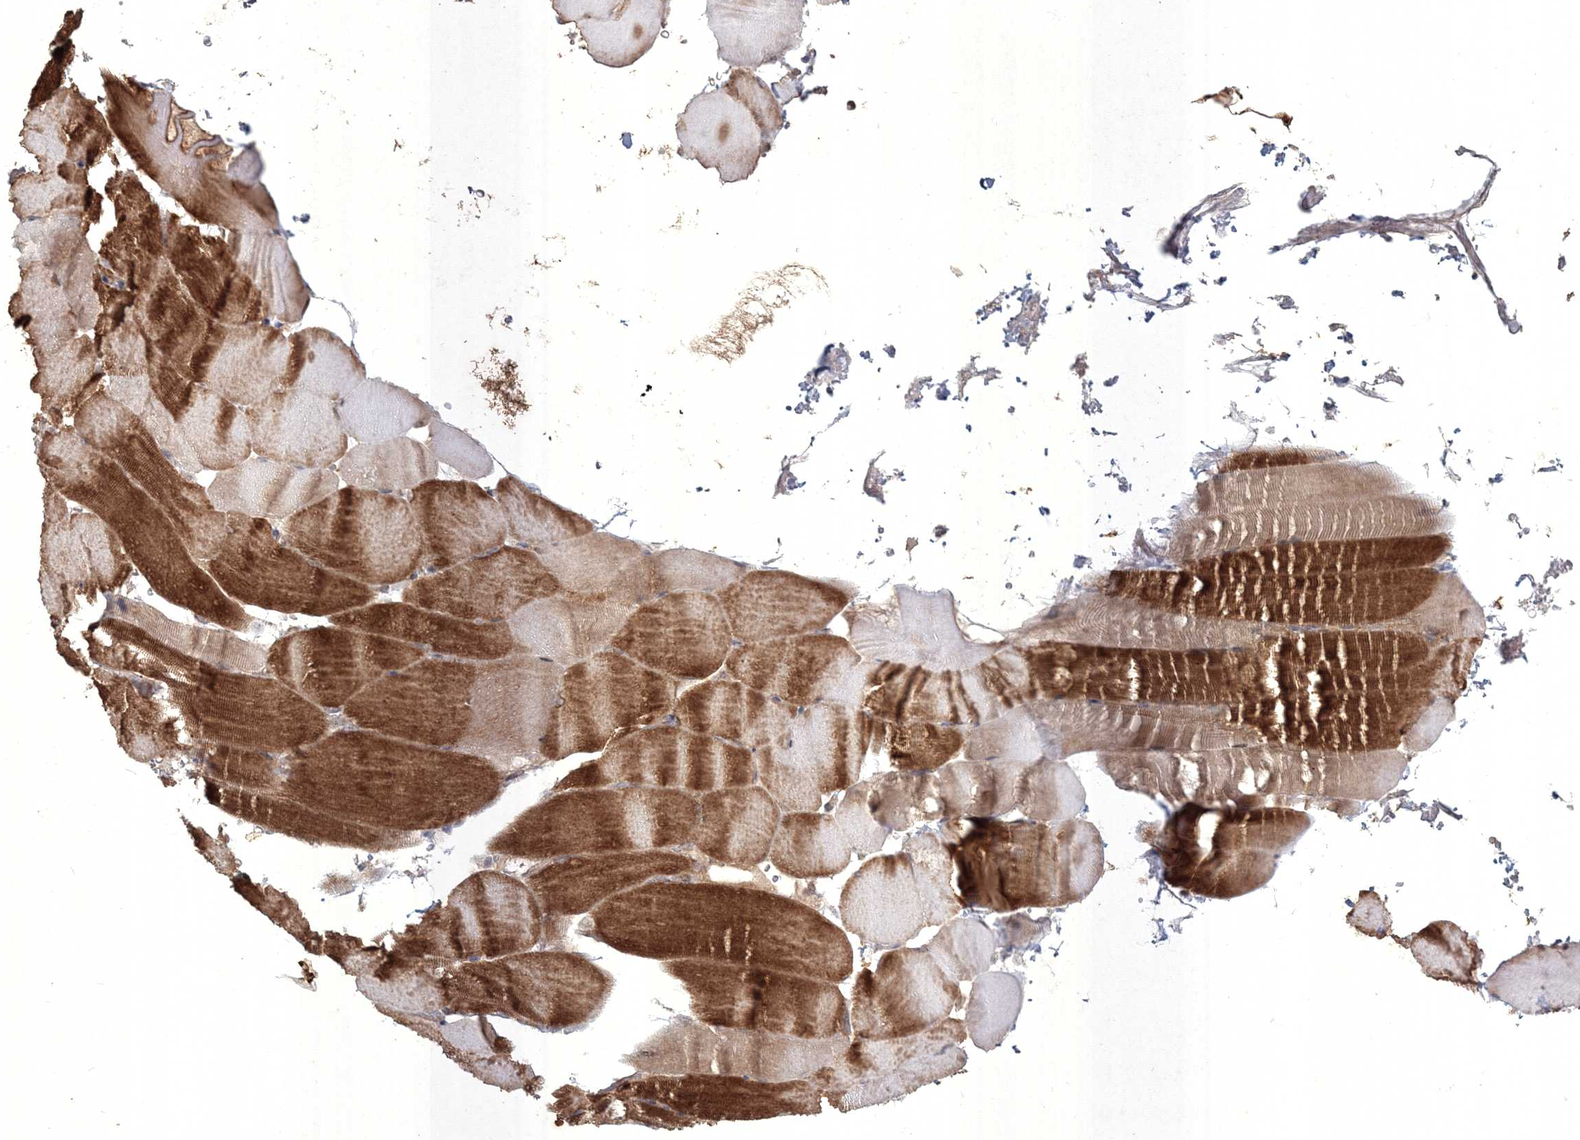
{"staining": {"intensity": "strong", "quantity": "25%-75%", "location": "cytoplasmic/membranous"}, "tissue": "skeletal muscle", "cell_type": "Myocytes", "image_type": "normal", "snomed": [{"axis": "morphology", "description": "Normal tissue, NOS"}, {"axis": "topography", "description": "Skeletal muscle"}, {"axis": "topography", "description": "Parathyroid gland"}], "caption": "Protein positivity by immunohistochemistry (IHC) exhibits strong cytoplasmic/membranous expression in approximately 25%-75% of myocytes in unremarkable skeletal muscle.", "gene": "SPRY1", "patient": {"sex": "female", "age": 37}}